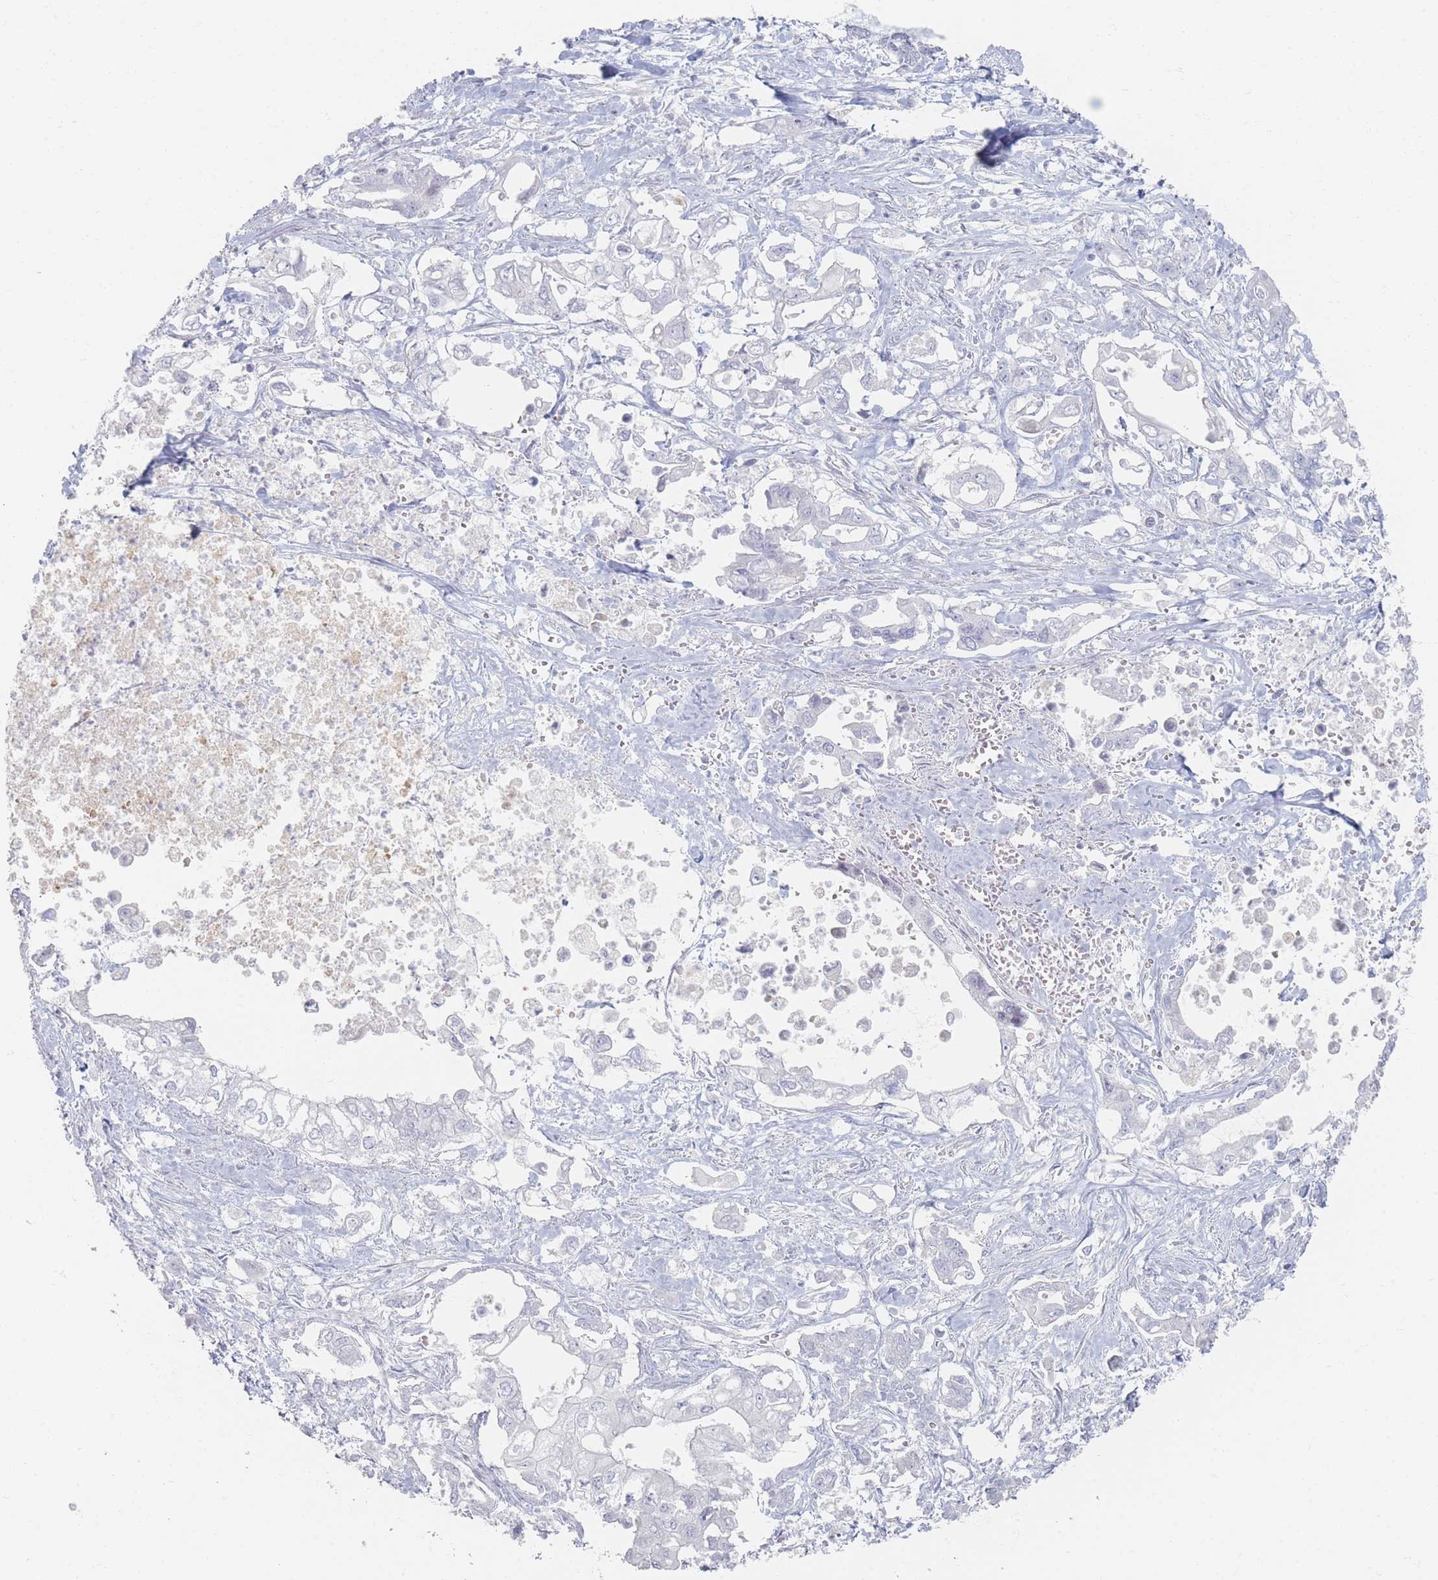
{"staining": {"intensity": "negative", "quantity": "none", "location": "none"}, "tissue": "pancreatic cancer", "cell_type": "Tumor cells", "image_type": "cancer", "snomed": [{"axis": "morphology", "description": "Adenocarcinoma, NOS"}, {"axis": "topography", "description": "Pancreas"}], "caption": "Pancreatic cancer (adenocarcinoma) stained for a protein using immunohistochemistry displays no expression tumor cells.", "gene": "CD37", "patient": {"sex": "male", "age": 61}}